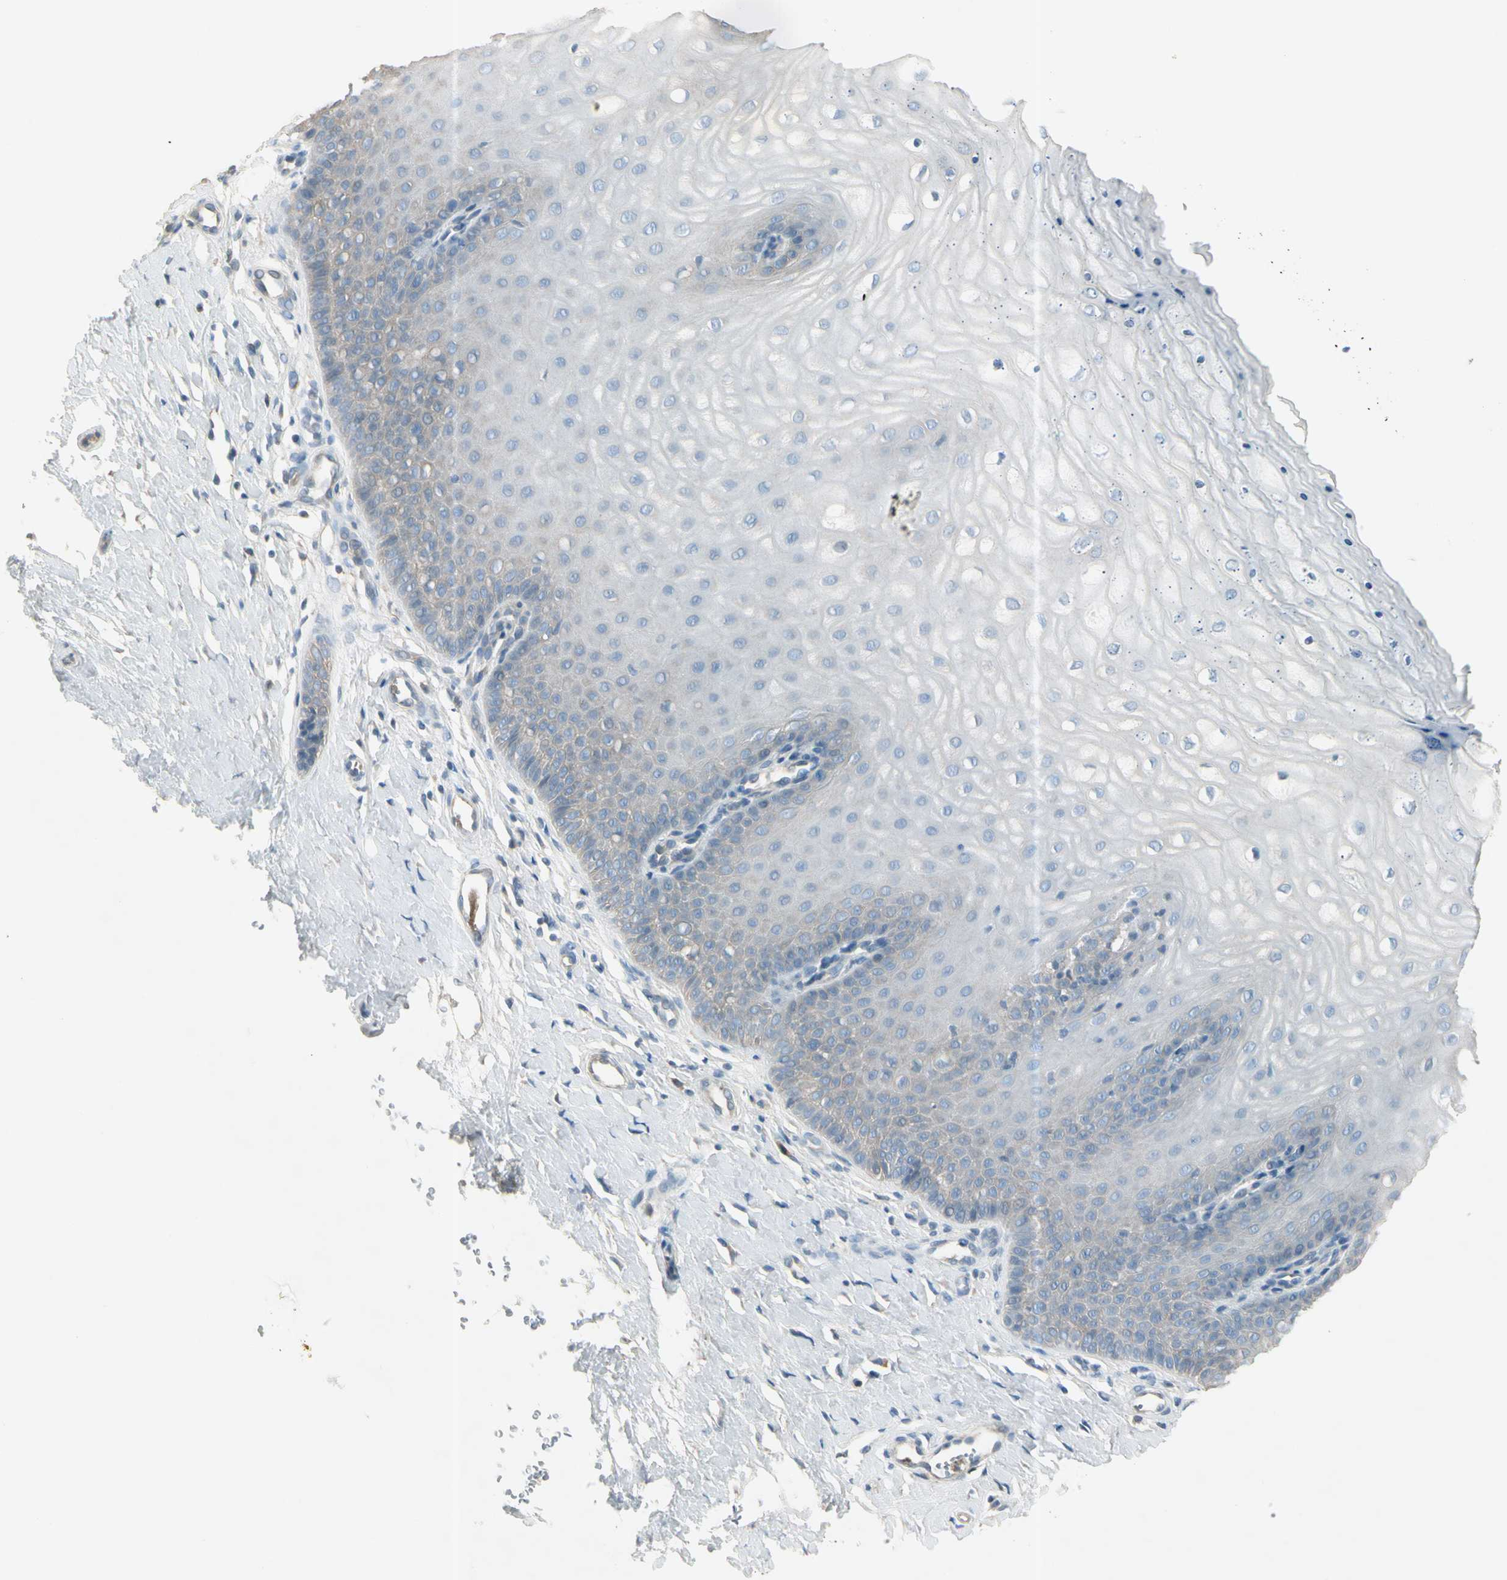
{"staining": {"intensity": "weak", "quantity": "25%-75%", "location": "cytoplasmic/membranous"}, "tissue": "cervix", "cell_type": "Glandular cells", "image_type": "normal", "snomed": [{"axis": "morphology", "description": "Normal tissue, NOS"}, {"axis": "topography", "description": "Cervix"}], "caption": "Immunohistochemical staining of normal cervix demonstrates weak cytoplasmic/membranous protein expression in about 25%-75% of glandular cells. The staining is performed using DAB (3,3'-diaminobenzidine) brown chromogen to label protein expression. The nuclei are counter-stained blue using hematoxylin.", "gene": "CYP2E1", "patient": {"sex": "female", "age": 55}}